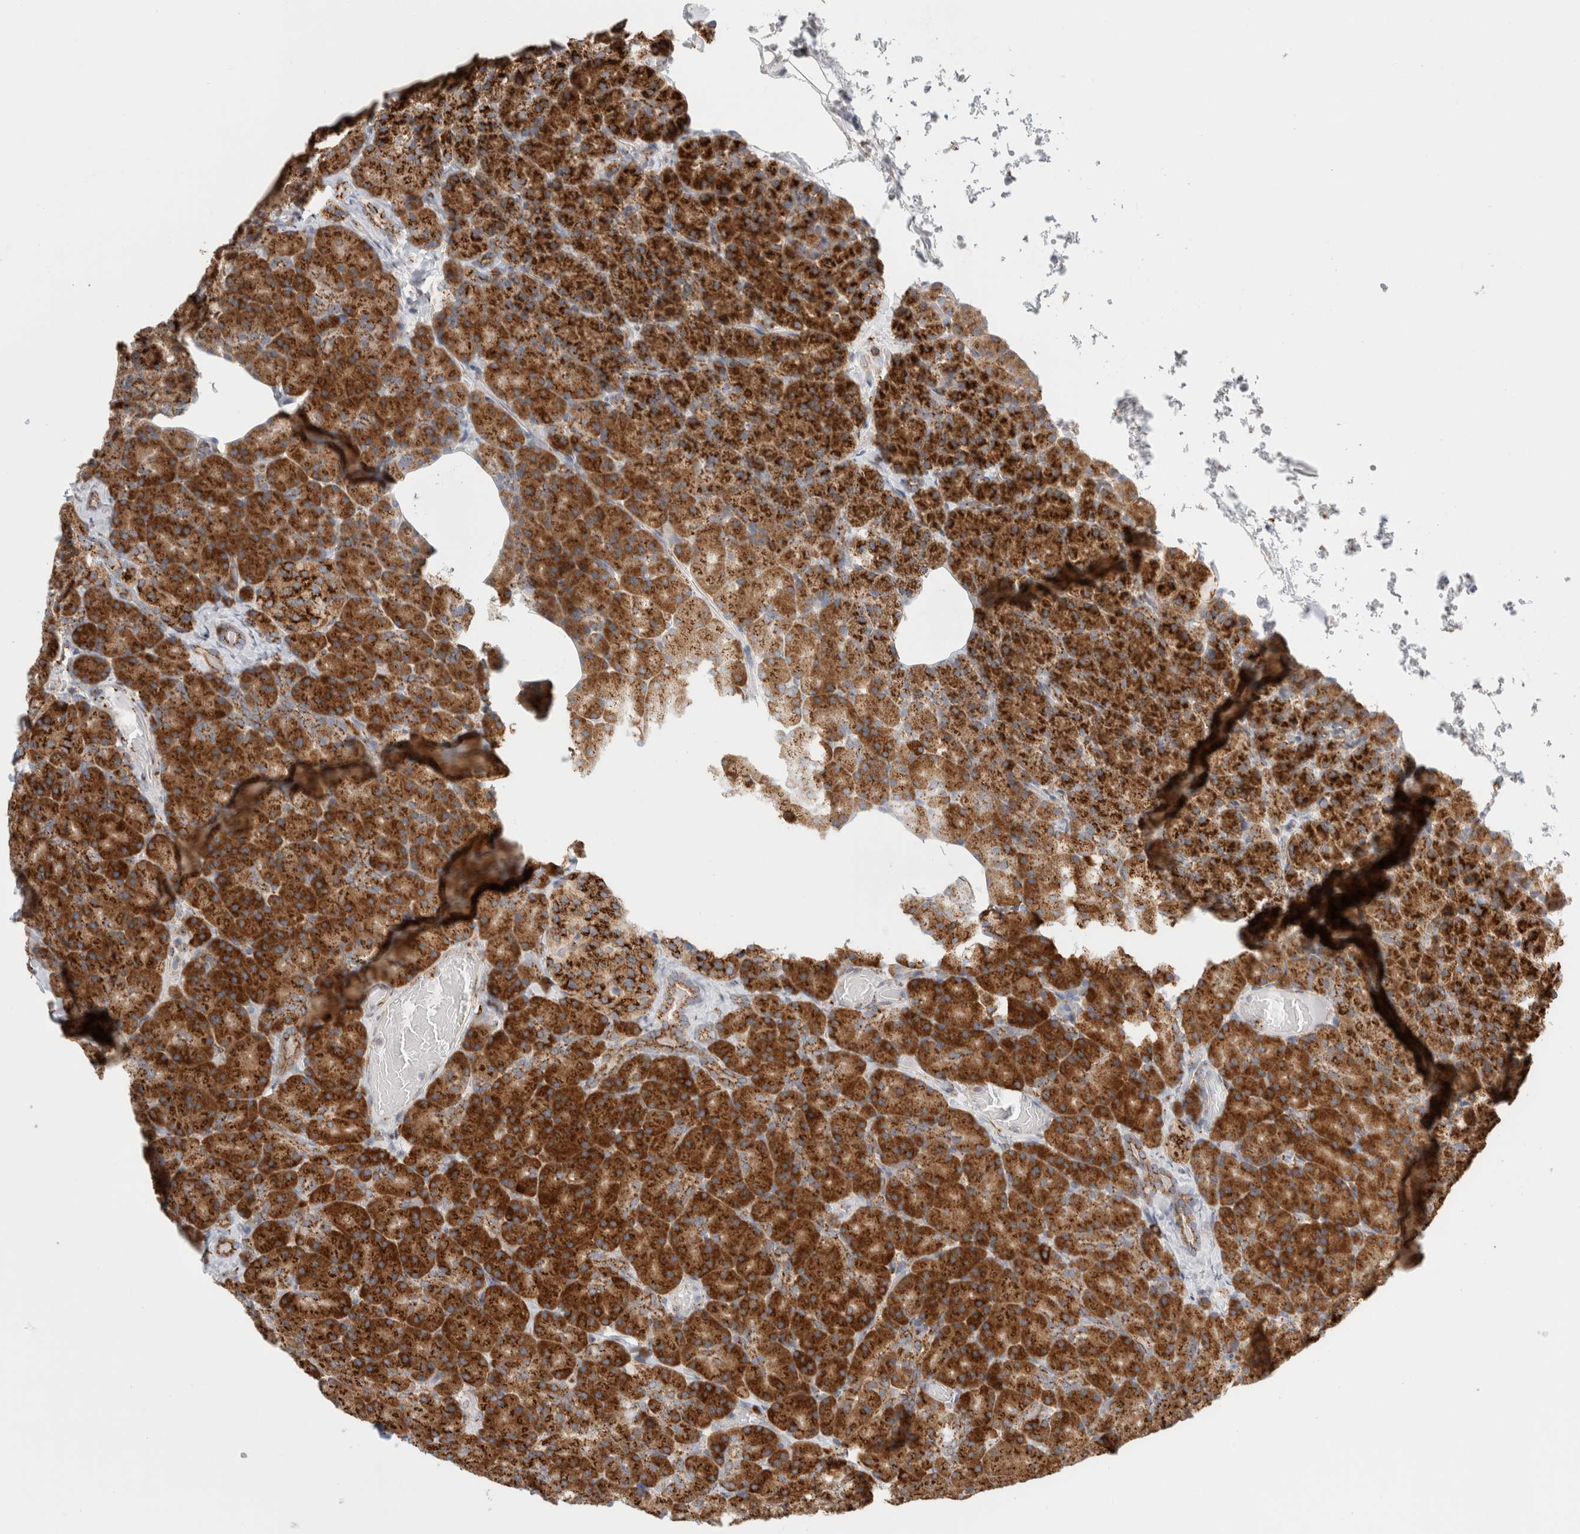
{"staining": {"intensity": "strong", "quantity": ">75%", "location": "cytoplasmic/membranous"}, "tissue": "pancreas", "cell_type": "Exocrine glandular cells", "image_type": "normal", "snomed": [{"axis": "morphology", "description": "Normal tissue, NOS"}, {"axis": "topography", "description": "Pancreas"}], "caption": "Immunohistochemical staining of normal pancreas displays strong cytoplasmic/membranous protein staining in about >75% of exocrine glandular cells. (brown staining indicates protein expression, while blue staining denotes nuclei).", "gene": "MCFD2", "patient": {"sex": "female", "age": 43}}